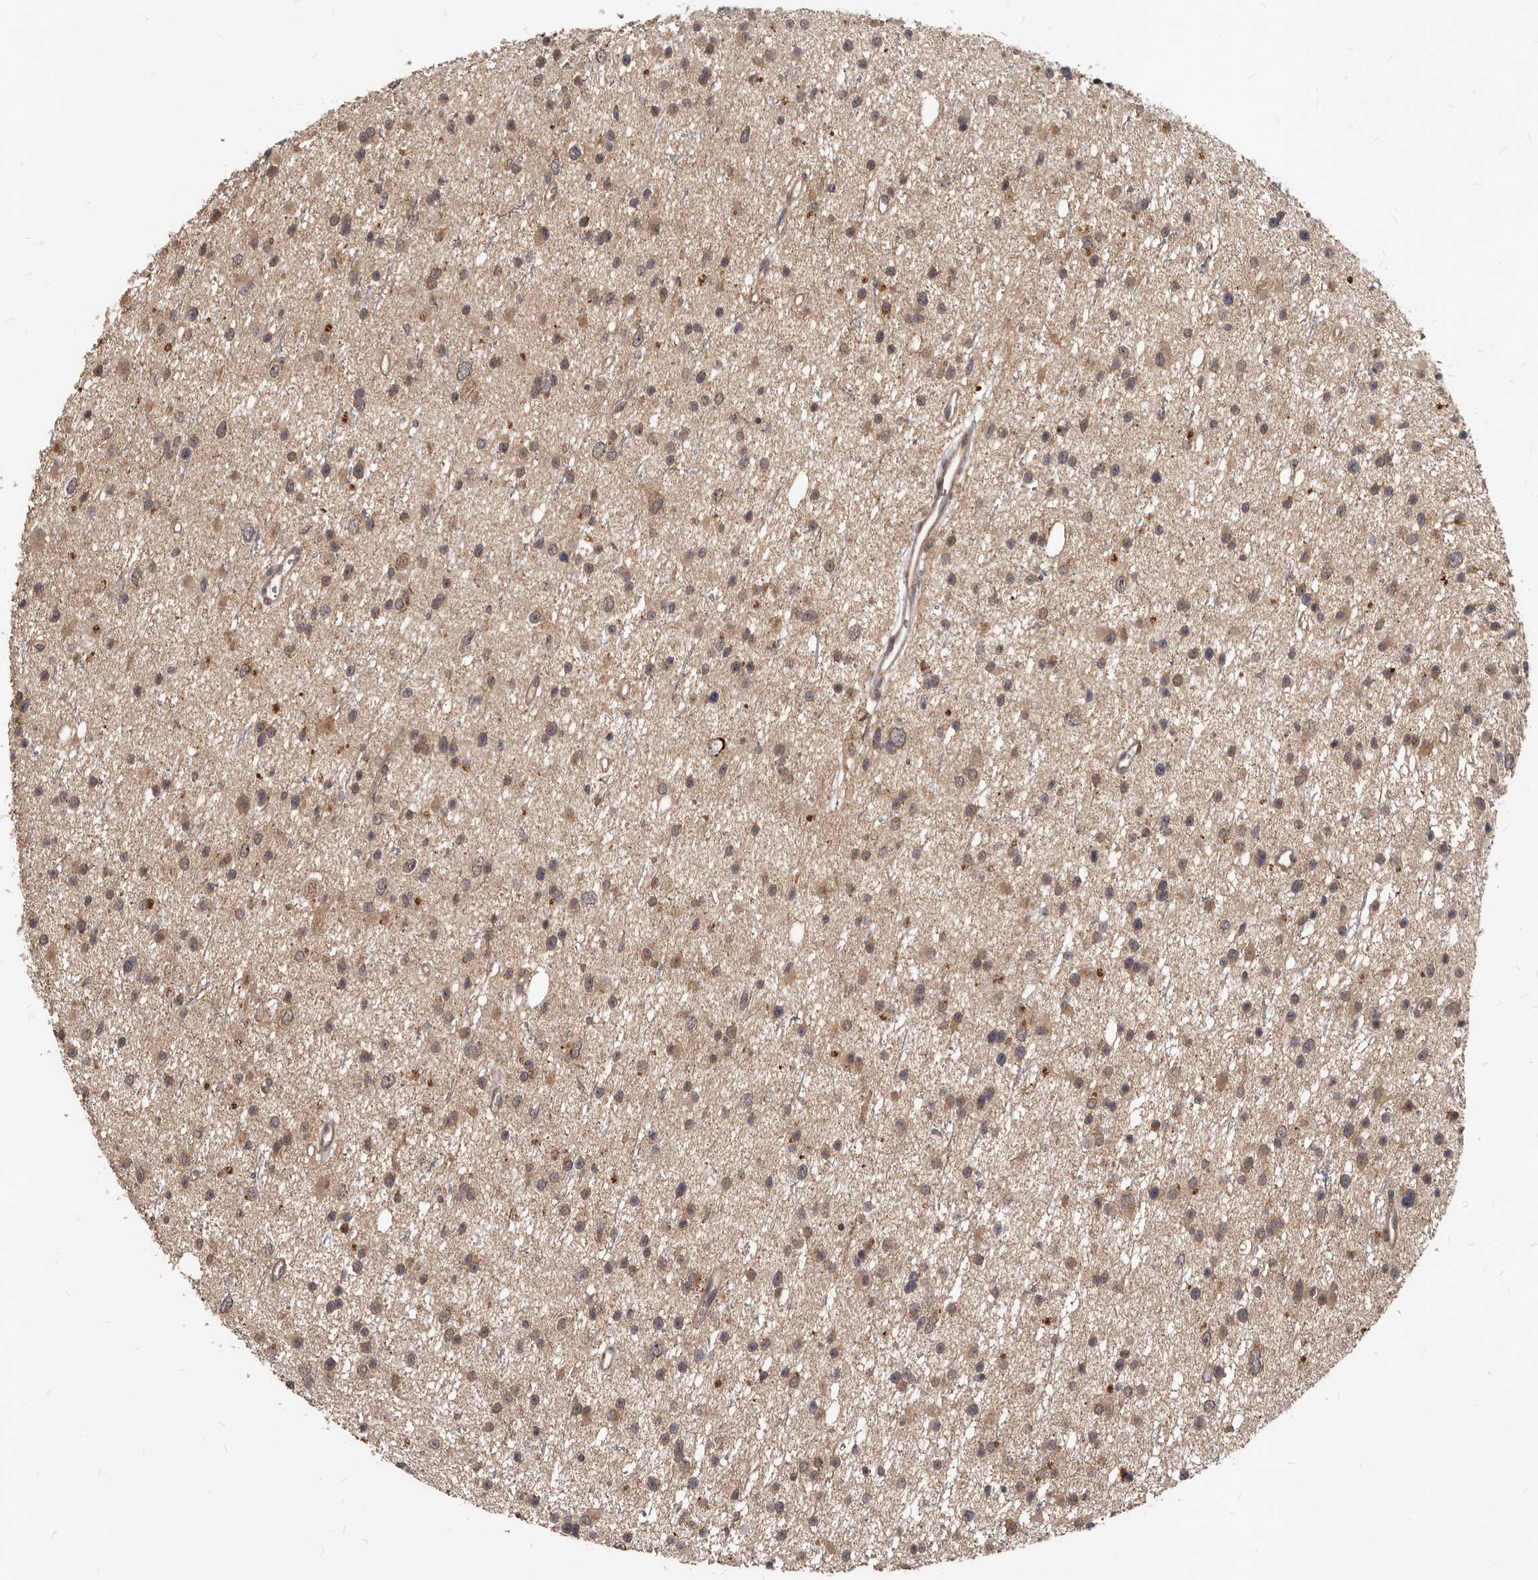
{"staining": {"intensity": "moderate", "quantity": ">75%", "location": "cytoplasmic/membranous"}, "tissue": "glioma", "cell_type": "Tumor cells", "image_type": "cancer", "snomed": [{"axis": "morphology", "description": "Glioma, malignant, Low grade"}, {"axis": "topography", "description": "Cerebral cortex"}], "caption": "This is a micrograph of immunohistochemistry (IHC) staining of glioma, which shows moderate expression in the cytoplasmic/membranous of tumor cells.", "gene": "GABPB2", "patient": {"sex": "female", "age": 39}}